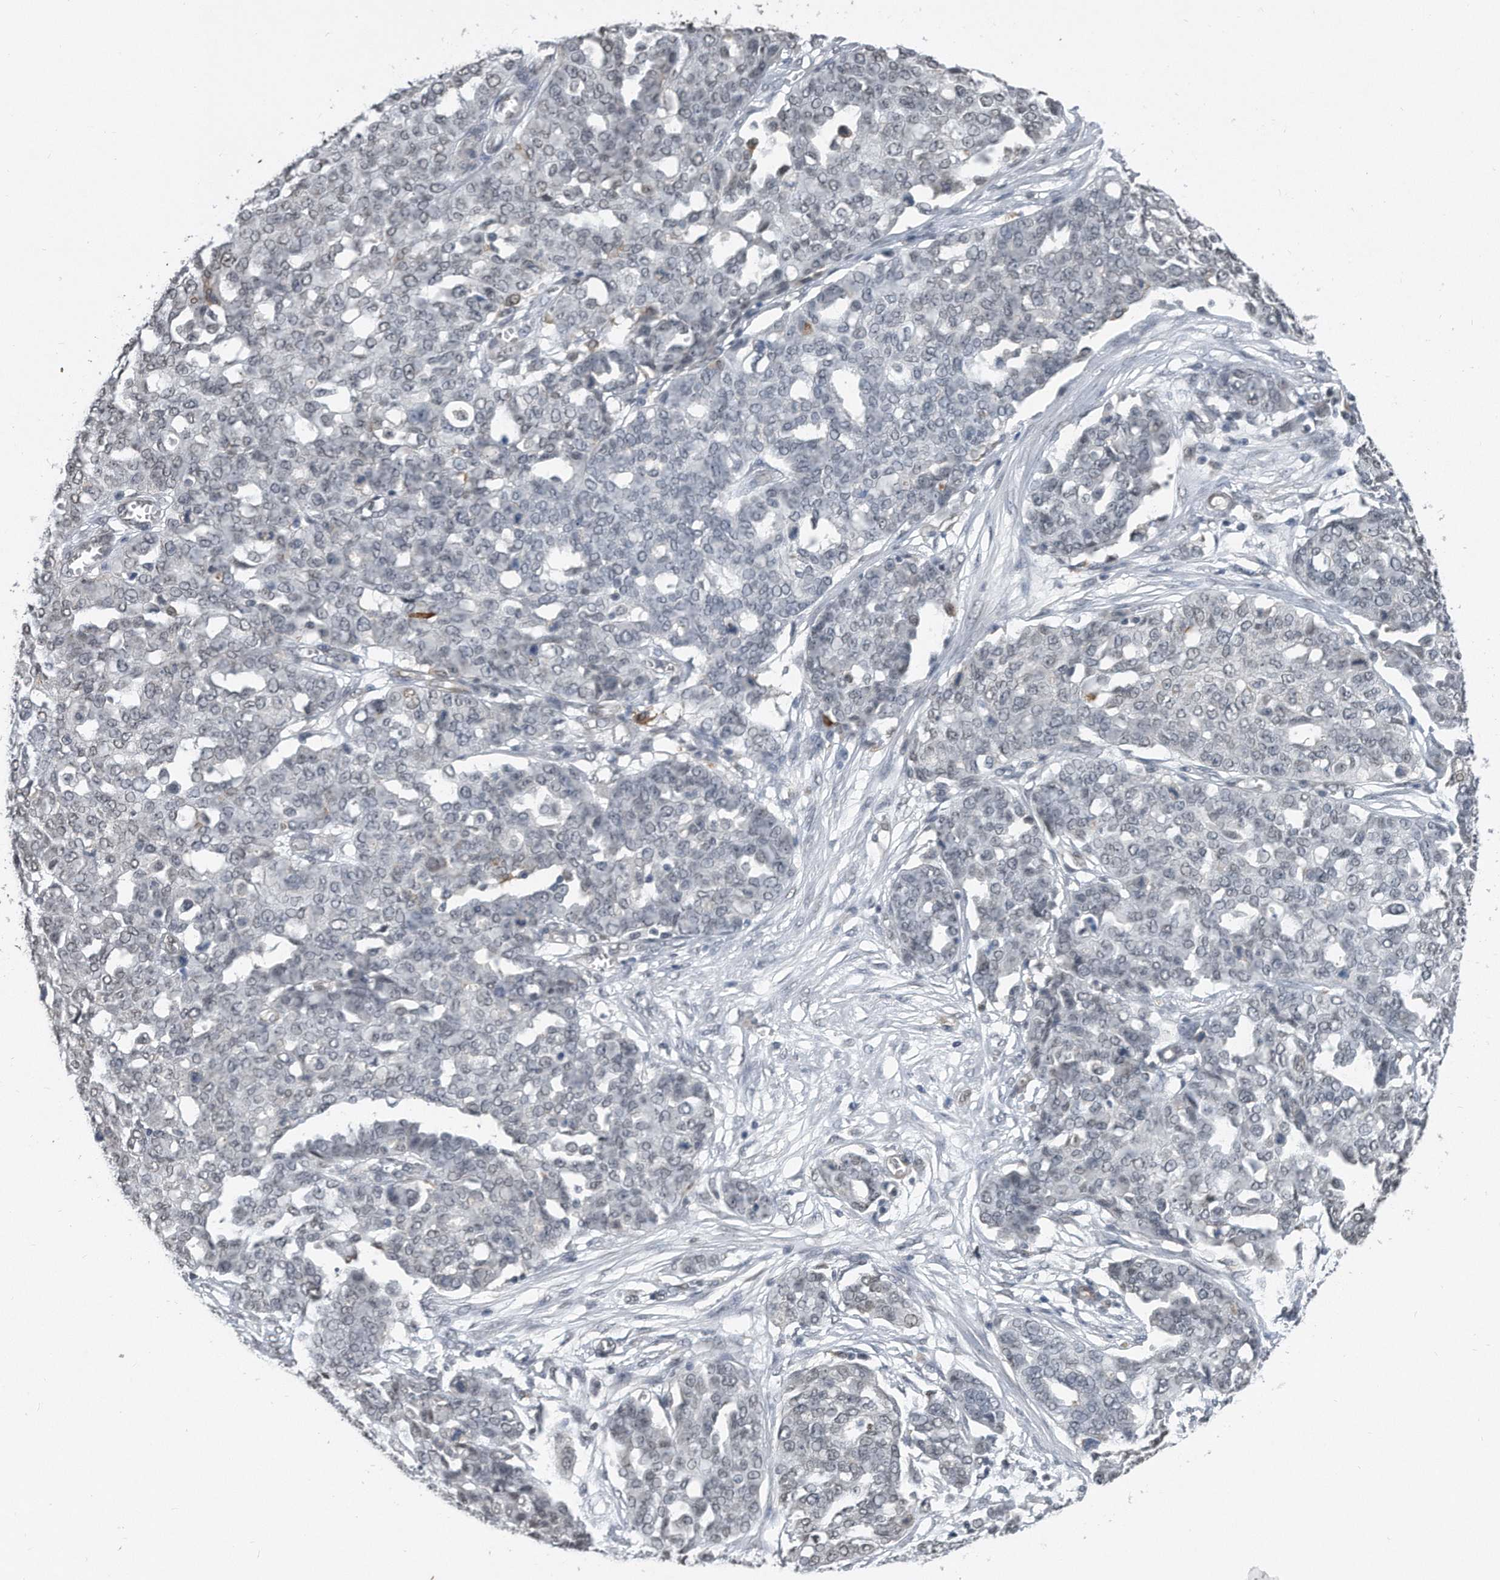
{"staining": {"intensity": "negative", "quantity": "none", "location": "none"}, "tissue": "ovarian cancer", "cell_type": "Tumor cells", "image_type": "cancer", "snomed": [{"axis": "morphology", "description": "Cystadenocarcinoma, serous, NOS"}, {"axis": "topography", "description": "Soft tissue"}, {"axis": "topography", "description": "Ovary"}], "caption": "This micrograph is of serous cystadenocarcinoma (ovarian) stained with IHC to label a protein in brown with the nuclei are counter-stained blue. There is no positivity in tumor cells.", "gene": "TP53INP1", "patient": {"sex": "female", "age": 57}}